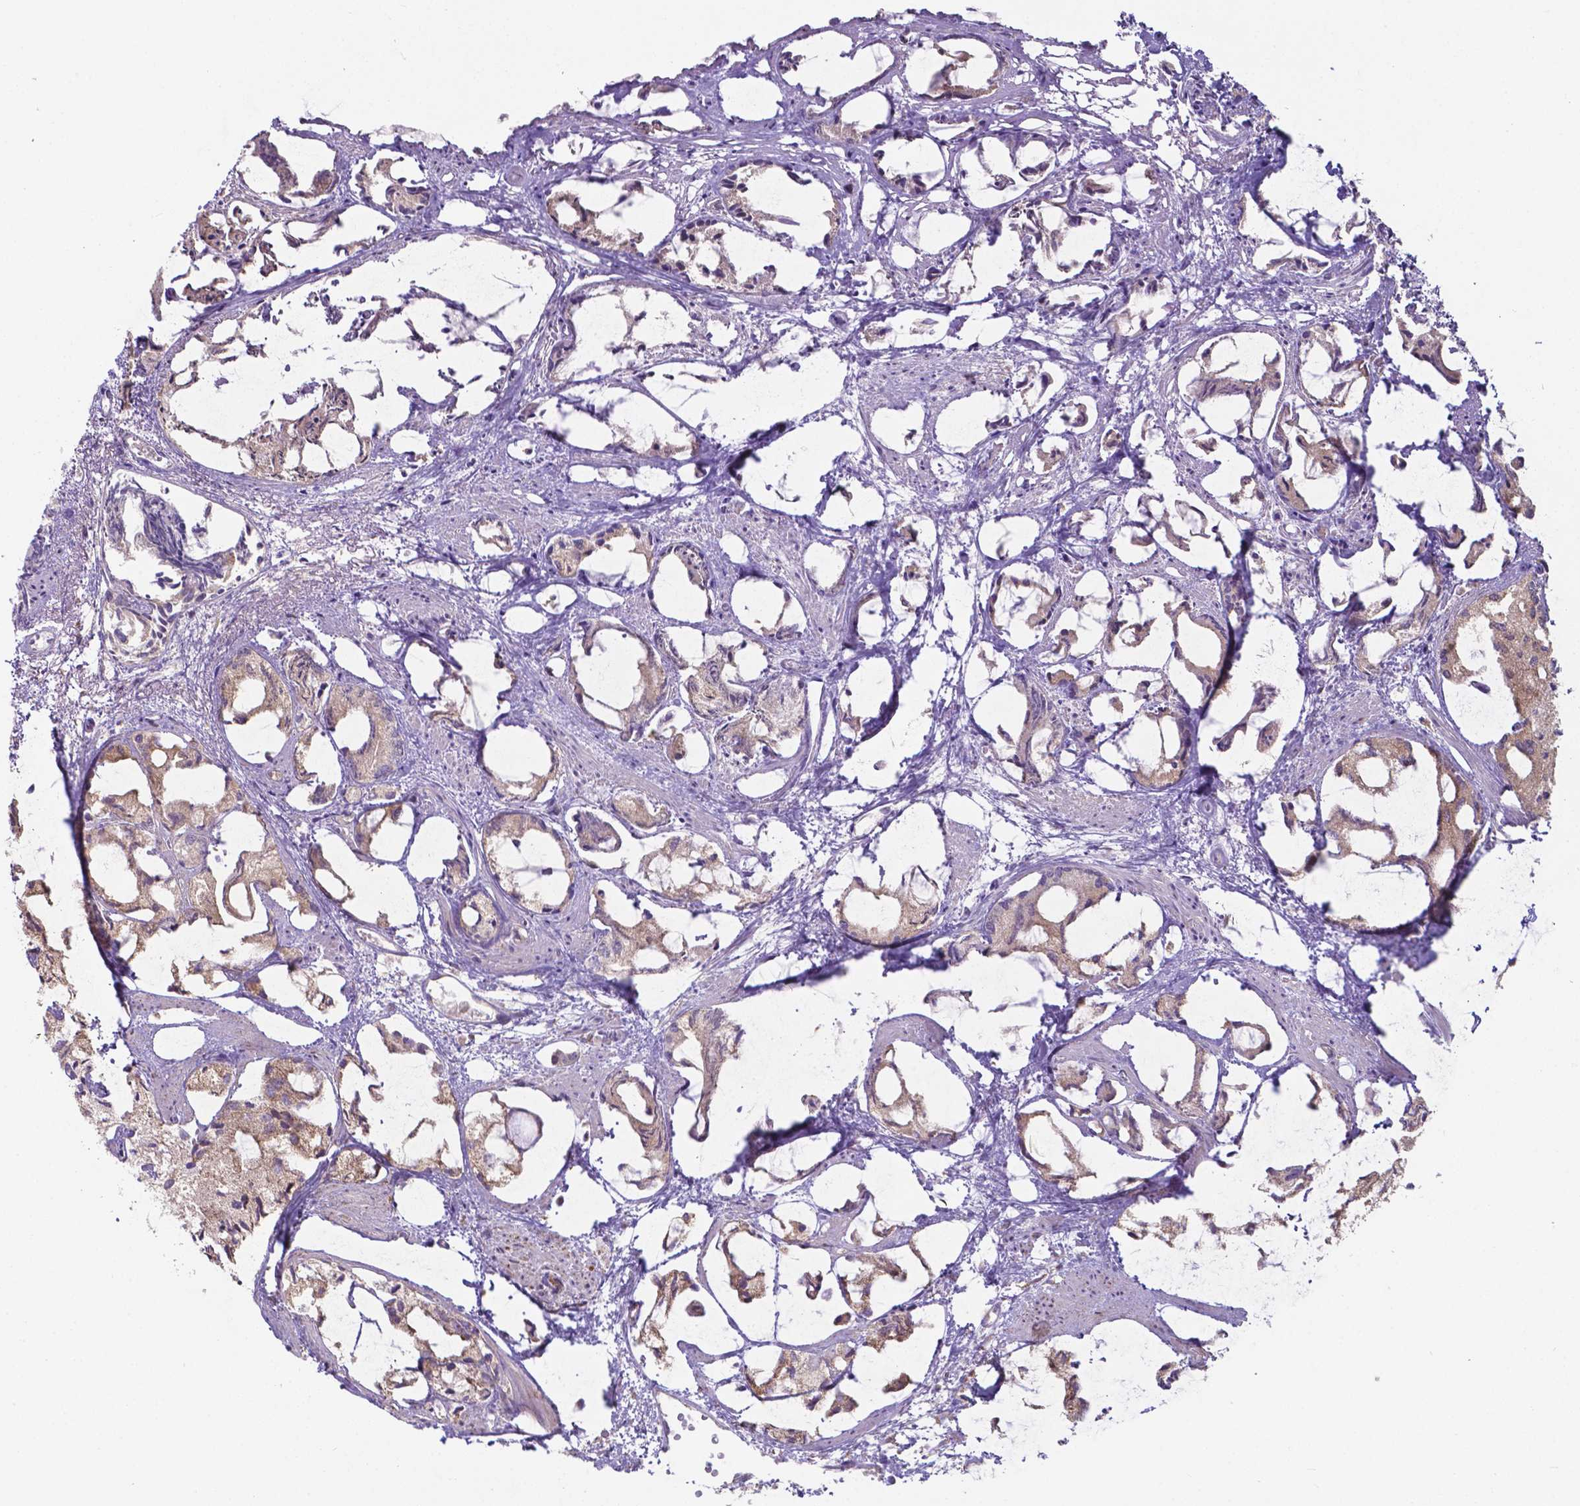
{"staining": {"intensity": "weak", "quantity": "25%-75%", "location": "cytoplasmic/membranous"}, "tissue": "prostate cancer", "cell_type": "Tumor cells", "image_type": "cancer", "snomed": [{"axis": "morphology", "description": "Adenocarcinoma, High grade"}, {"axis": "topography", "description": "Prostate"}], "caption": "Protein staining reveals weak cytoplasmic/membranous positivity in approximately 25%-75% of tumor cells in high-grade adenocarcinoma (prostate).", "gene": "FAM114A1", "patient": {"sex": "male", "age": 85}}